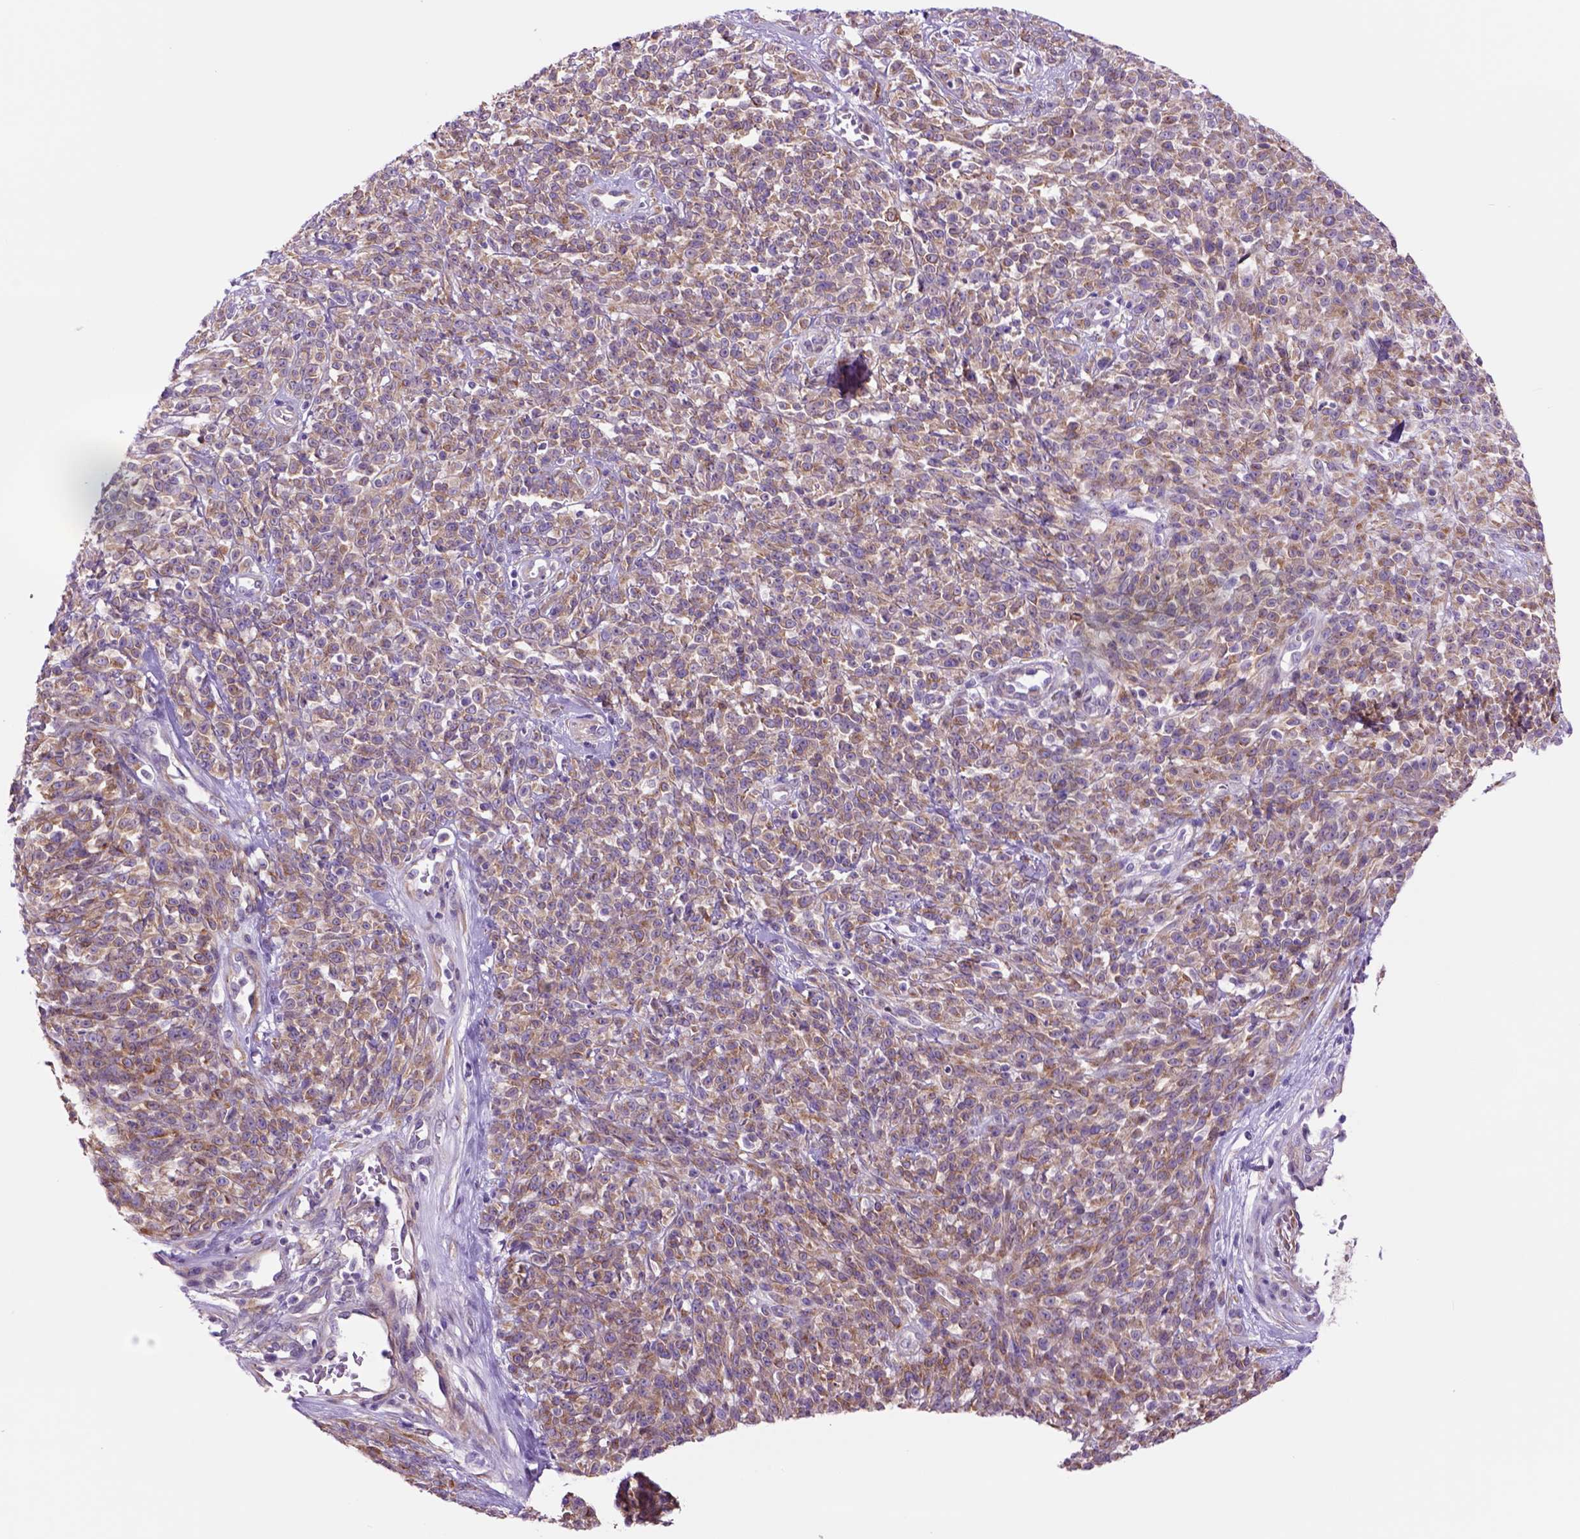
{"staining": {"intensity": "weak", "quantity": ">75%", "location": "cytoplasmic/membranous"}, "tissue": "melanoma", "cell_type": "Tumor cells", "image_type": "cancer", "snomed": [{"axis": "morphology", "description": "Malignant melanoma, NOS"}, {"axis": "topography", "description": "Skin"}, {"axis": "topography", "description": "Skin of trunk"}], "caption": "High-magnification brightfield microscopy of malignant melanoma stained with DAB (brown) and counterstained with hematoxylin (blue). tumor cells exhibit weak cytoplasmic/membranous staining is seen in approximately>75% of cells.", "gene": "PIAS3", "patient": {"sex": "male", "age": 74}}